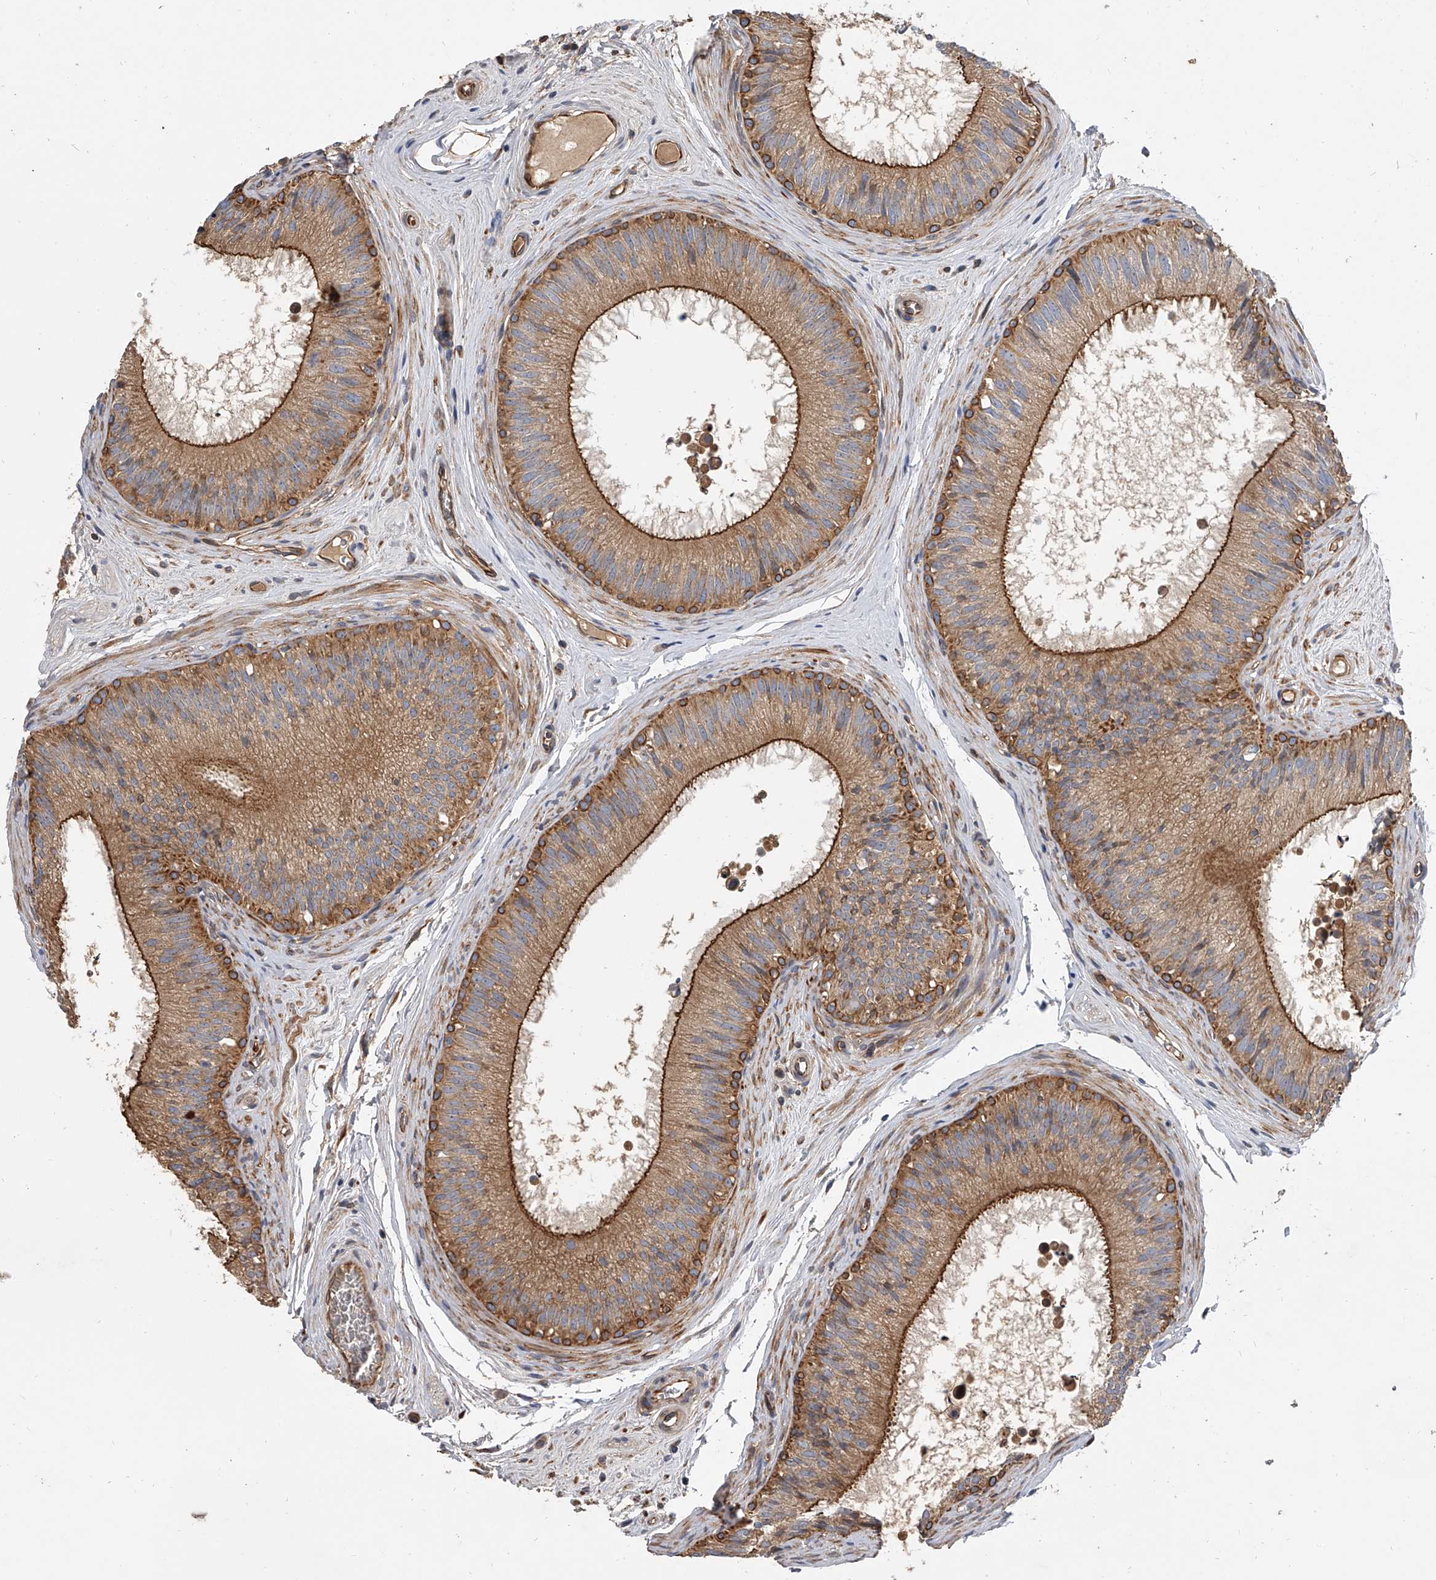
{"staining": {"intensity": "strong", "quantity": "25%-75%", "location": "cytoplasmic/membranous"}, "tissue": "epididymis", "cell_type": "Glandular cells", "image_type": "normal", "snomed": [{"axis": "morphology", "description": "Normal tissue, NOS"}, {"axis": "topography", "description": "Epididymis"}], "caption": "Protein analysis of benign epididymis displays strong cytoplasmic/membranous positivity in about 25%-75% of glandular cells.", "gene": "EXOC4", "patient": {"sex": "male", "age": 29}}